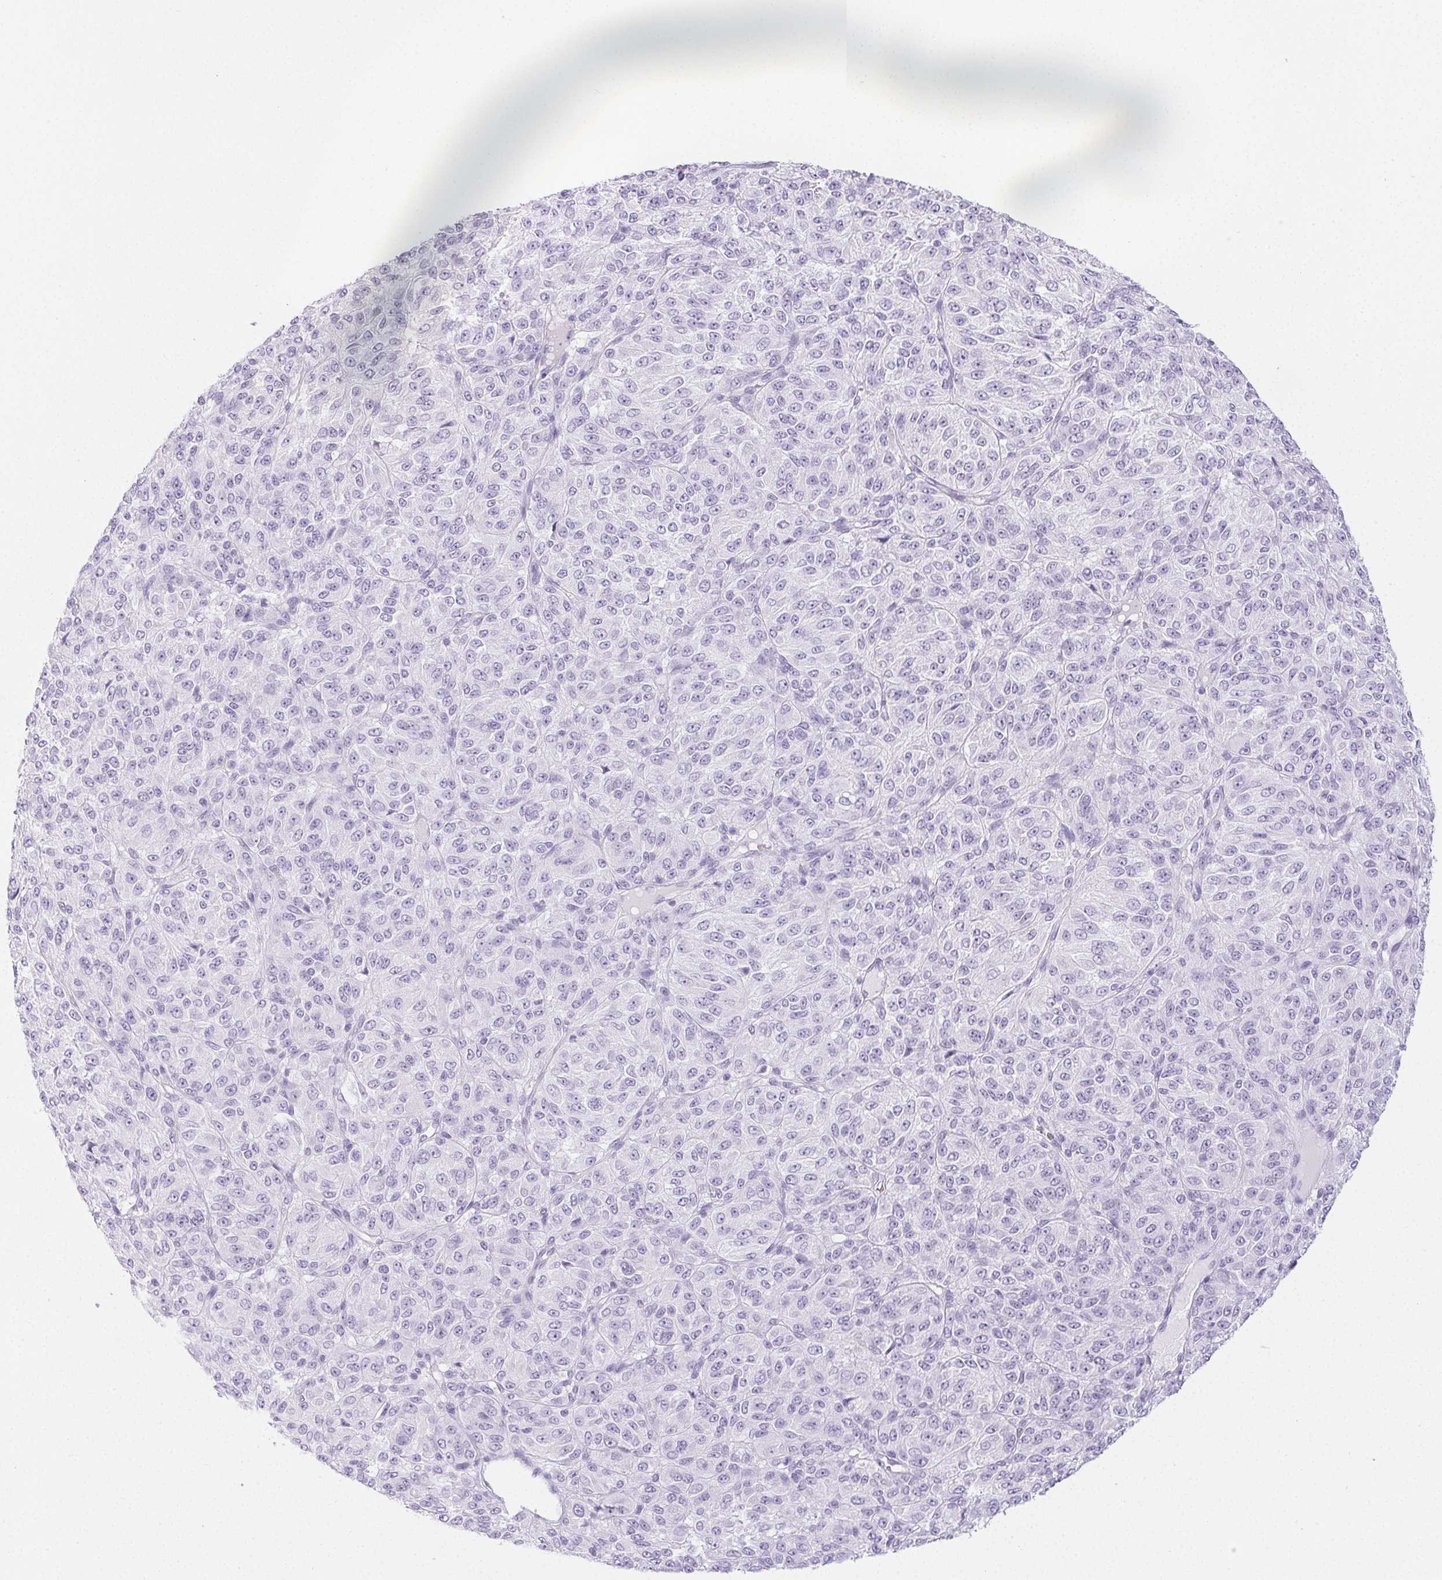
{"staining": {"intensity": "negative", "quantity": "none", "location": "none"}, "tissue": "melanoma", "cell_type": "Tumor cells", "image_type": "cancer", "snomed": [{"axis": "morphology", "description": "Malignant melanoma, Metastatic site"}, {"axis": "topography", "description": "Brain"}], "caption": "High power microscopy image of an IHC micrograph of melanoma, revealing no significant expression in tumor cells.", "gene": "PI3", "patient": {"sex": "female", "age": 56}}